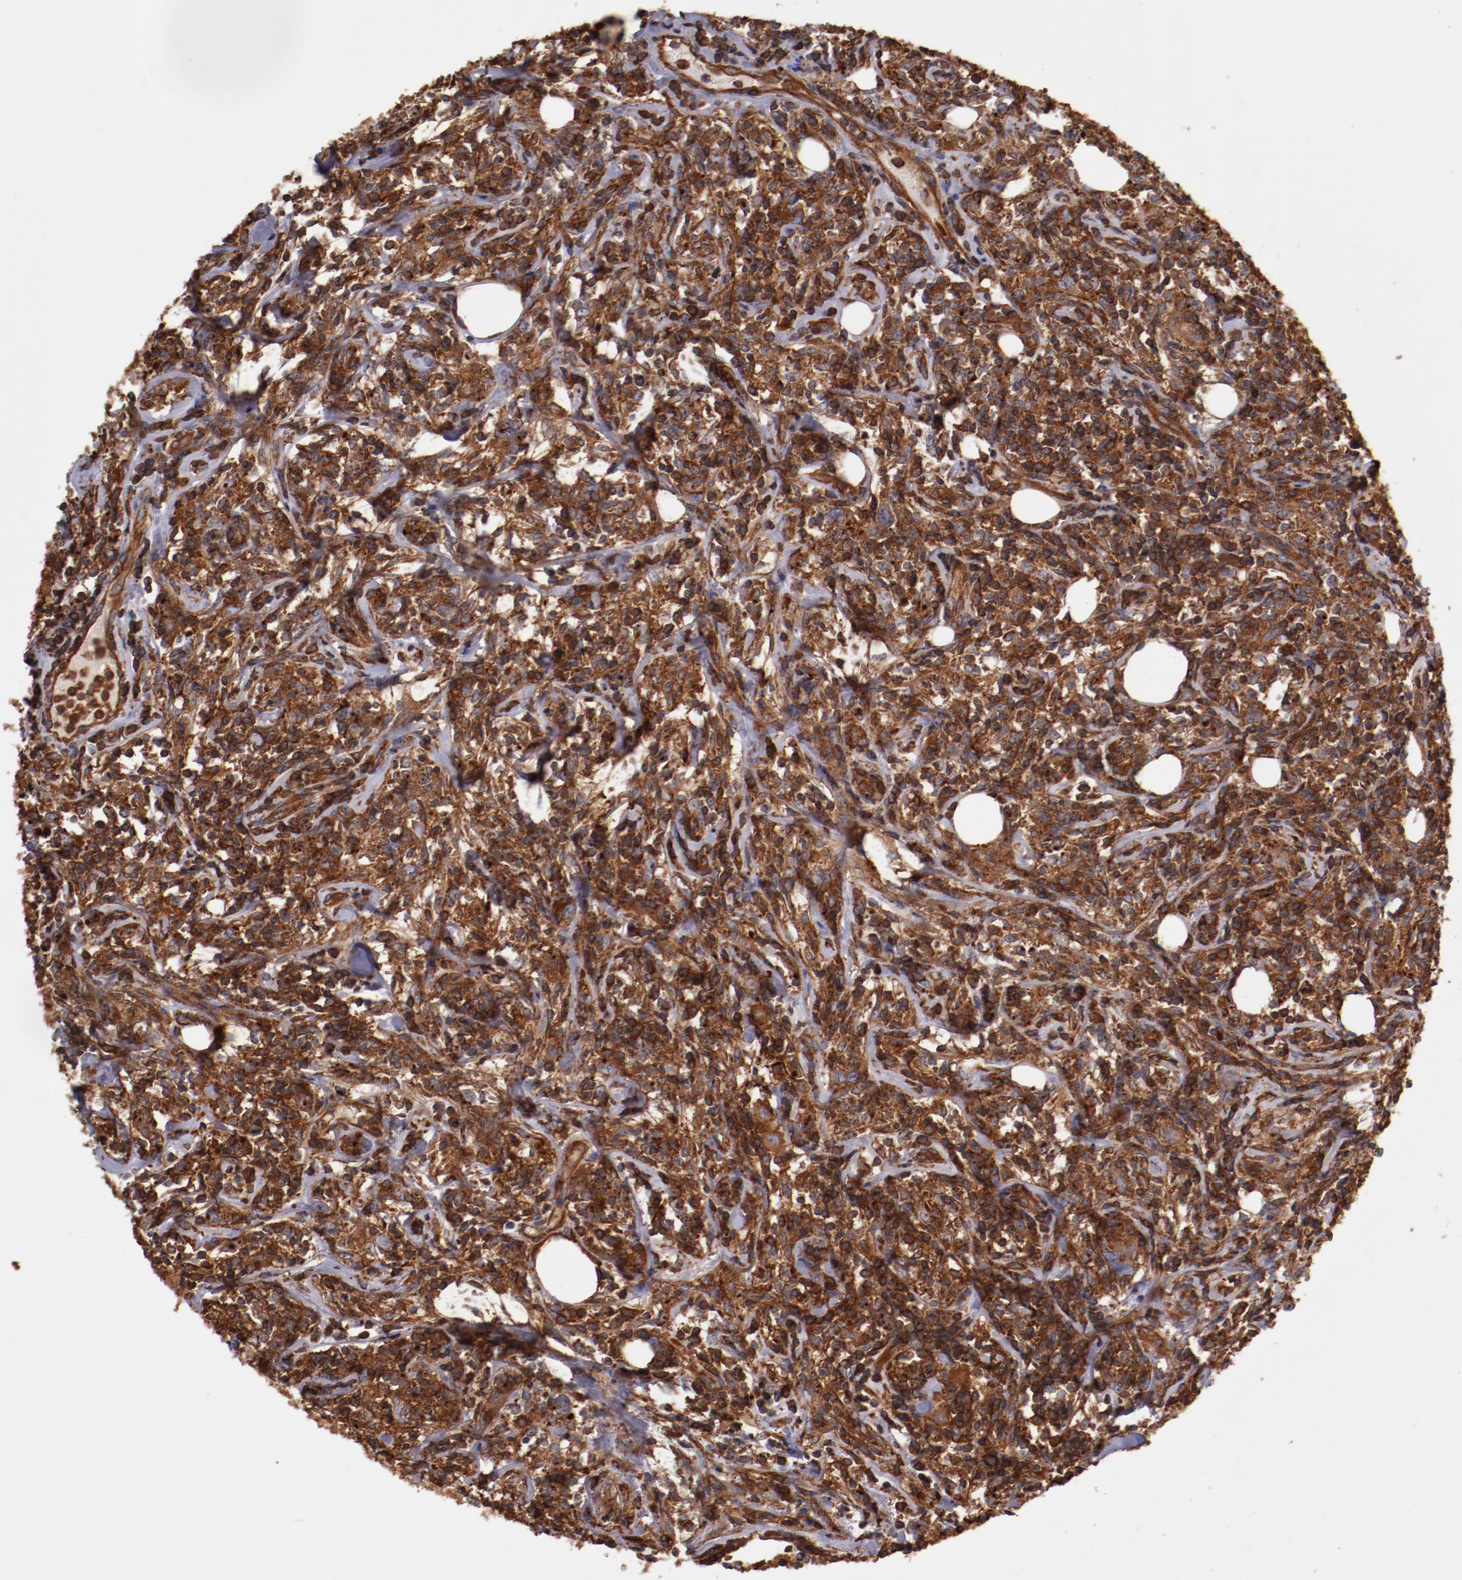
{"staining": {"intensity": "strong", "quantity": ">75%", "location": "cytoplasmic/membranous"}, "tissue": "lymphoma", "cell_type": "Tumor cells", "image_type": "cancer", "snomed": [{"axis": "morphology", "description": "Malignant lymphoma, non-Hodgkin's type, High grade"}, {"axis": "topography", "description": "Lymph node"}], "caption": "Lymphoma stained with immunohistochemistry (IHC) reveals strong cytoplasmic/membranous staining in approximately >75% of tumor cells.", "gene": "TMOD3", "patient": {"sex": "female", "age": 84}}